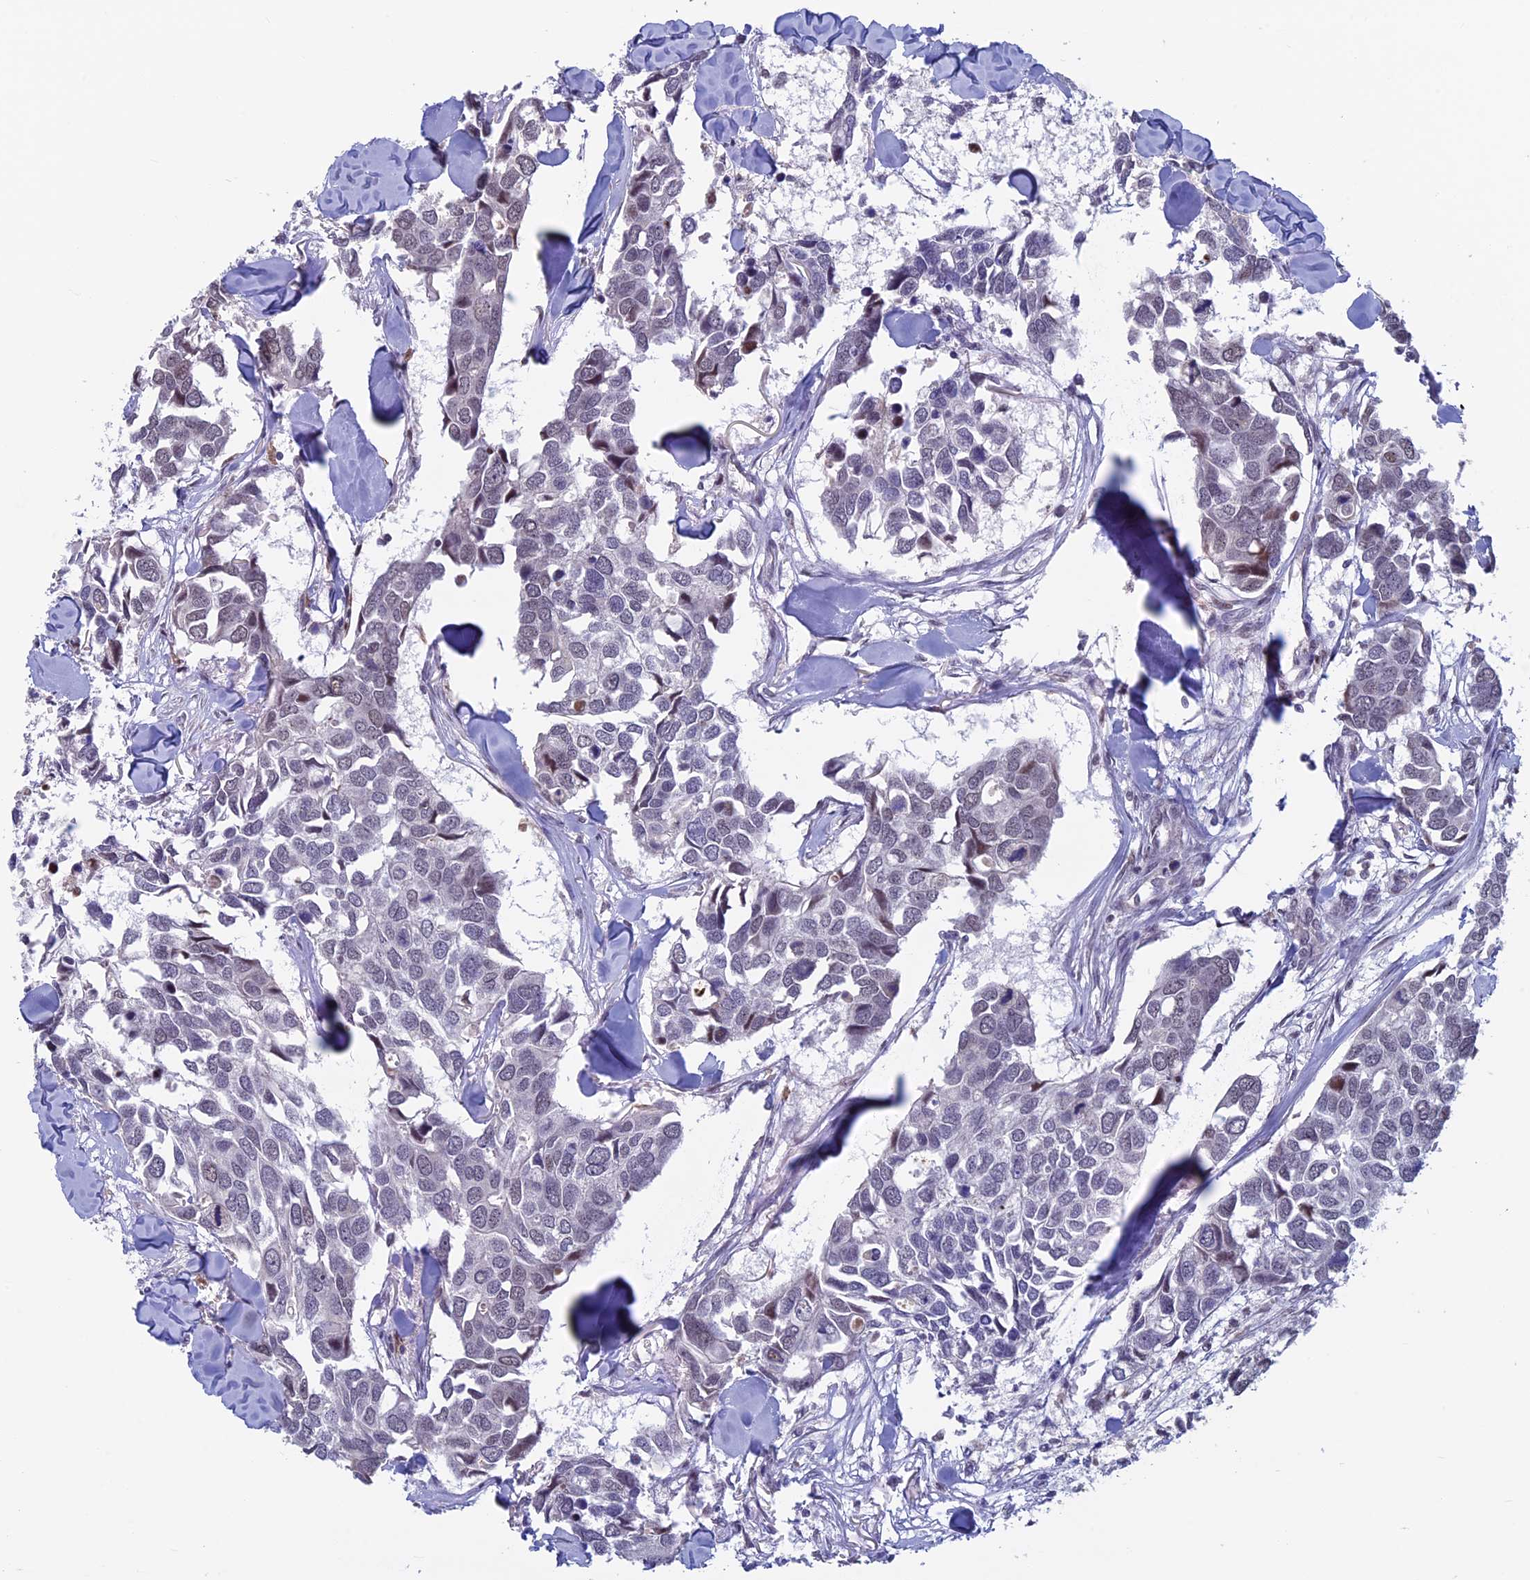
{"staining": {"intensity": "weak", "quantity": "<25%", "location": "nuclear"}, "tissue": "breast cancer", "cell_type": "Tumor cells", "image_type": "cancer", "snomed": [{"axis": "morphology", "description": "Duct carcinoma"}, {"axis": "topography", "description": "Breast"}], "caption": "There is no significant staining in tumor cells of breast cancer. (Brightfield microscopy of DAB (3,3'-diaminobenzidine) immunohistochemistry at high magnification).", "gene": "SPIRE1", "patient": {"sex": "female", "age": 83}}